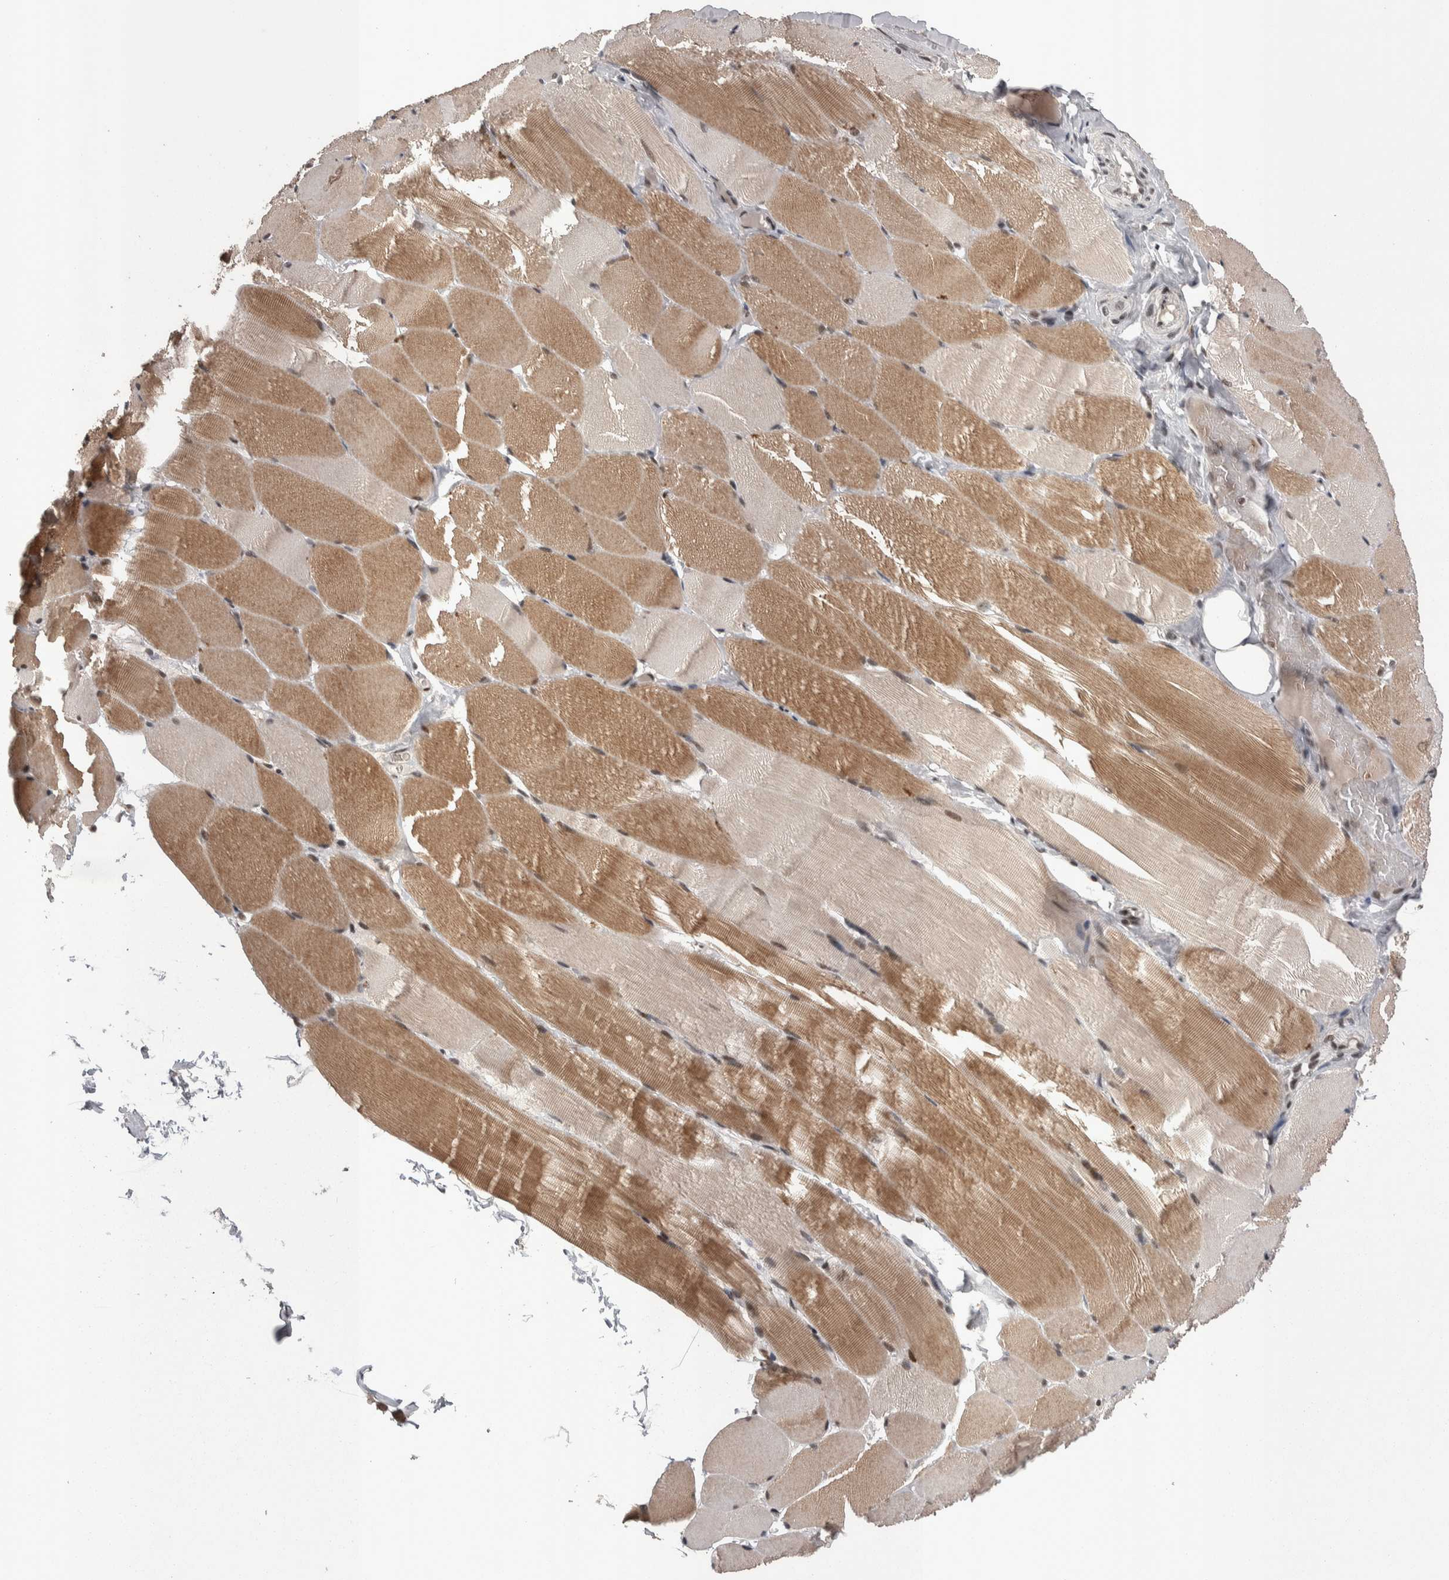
{"staining": {"intensity": "moderate", "quantity": ">75%", "location": "cytoplasmic/membranous,nuclear"}, "tissue": "skeletal muscle", "cell_type": "Myocytes", "image_type": "normal", "snomed": [{"axis": "morphology", "description": "Normal tissue, NOS"}, {"axis": "topography", "description": "Skin"}, {"axis": "topography", "description": "Skeletal muscle"}], "caption": "This micrograph displays normal skeletal muscle stained with IHC to label a protein in brown. The cytoplasmic/membranous,nuclear of myocytes show moderate positivity for the protein. Nuclei are counter-stained blue.", "gene": "DMTF1", "patient": {"sex": "male", "age": 83}}